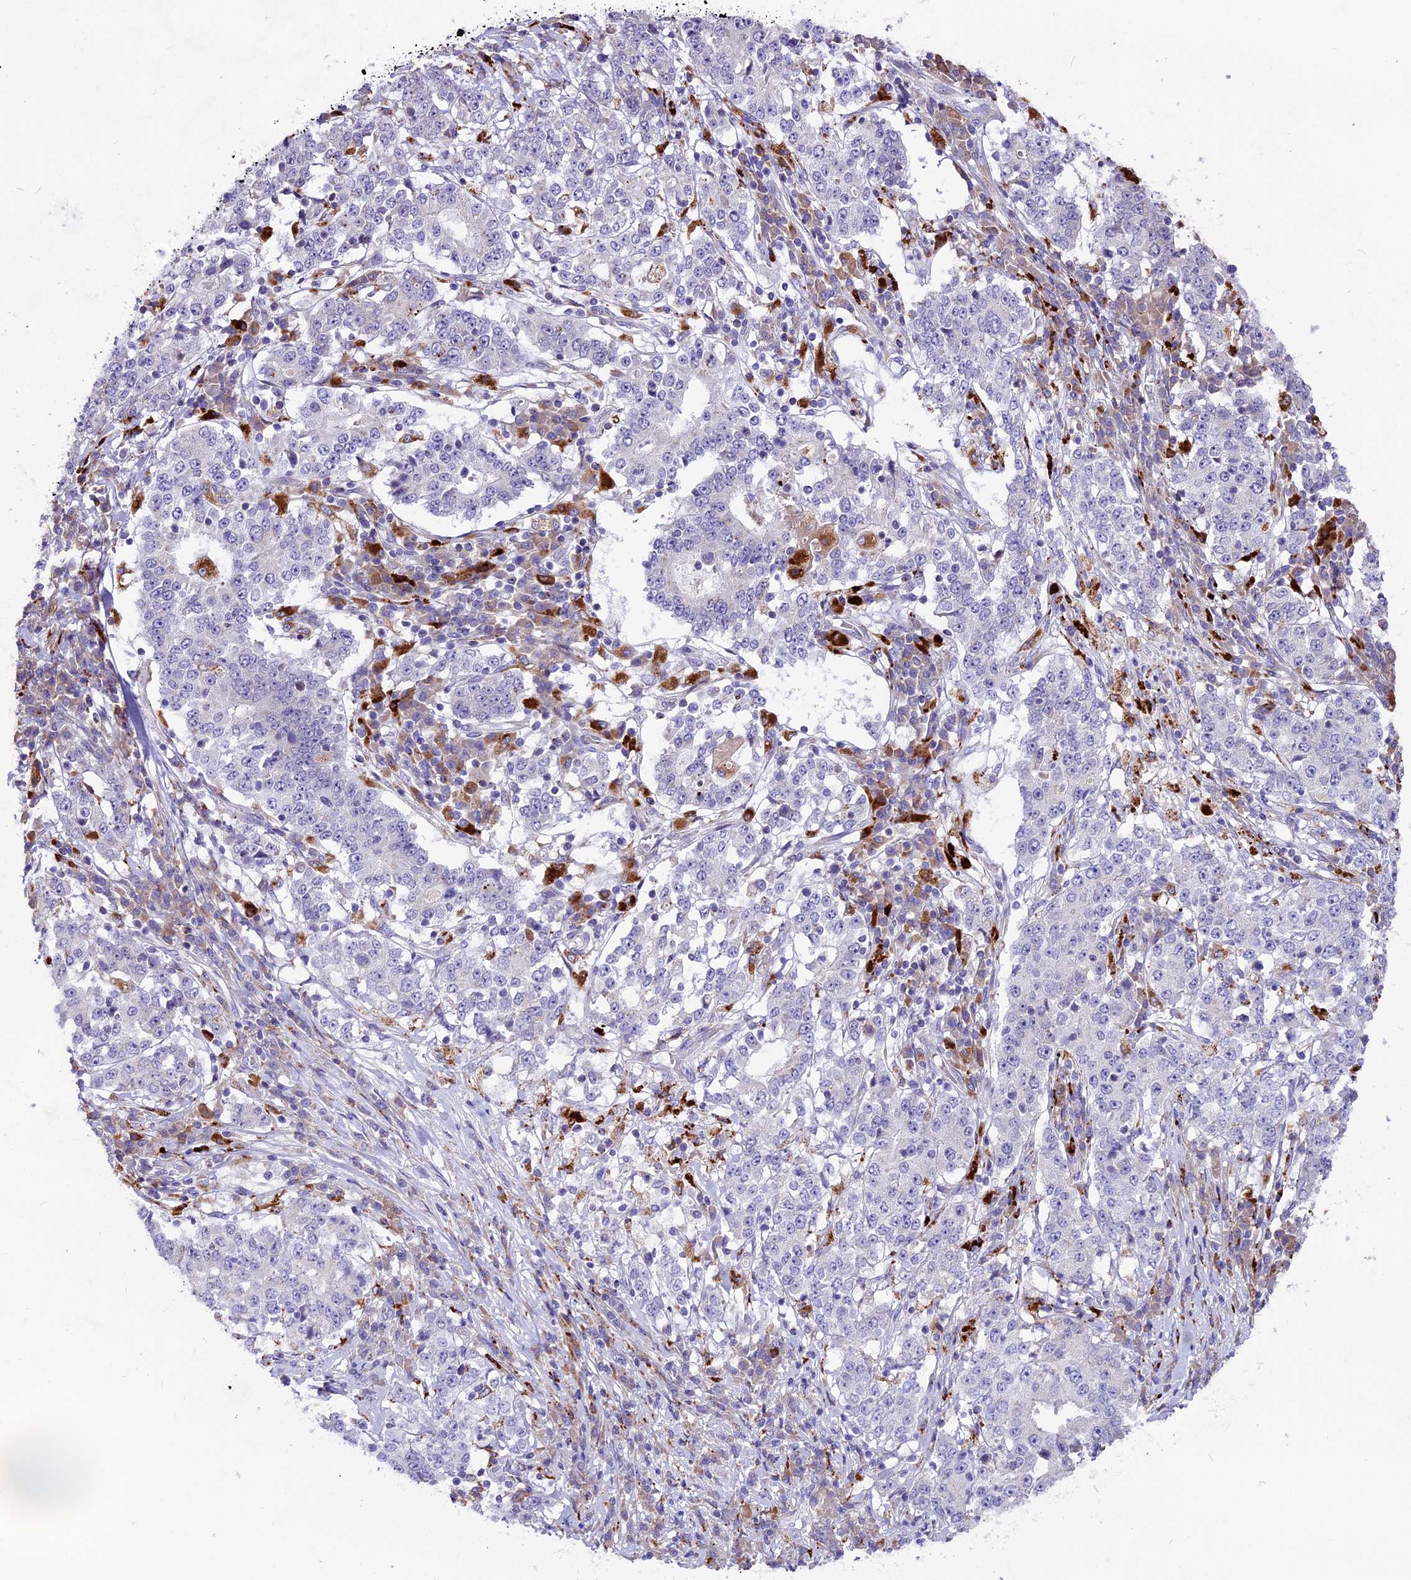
{"staining": {"intensity": "negative", "quantity": "none", "location": "none"}, "tissue": "stomach cancer", "cell_type": "Tumor cells", "image_type": "cancer", "snomed": [{"axis": "morphology", "description": "Adenocarcinoma, NOS"}, {"axis": "topography", "description": "Stomach"}], "caption": "Tumor cells are negative for protein expression in human stomach cancer (adenocarcinoma).", "gene": "THRSP", "patient": {"sex": "male", "age": 59}}